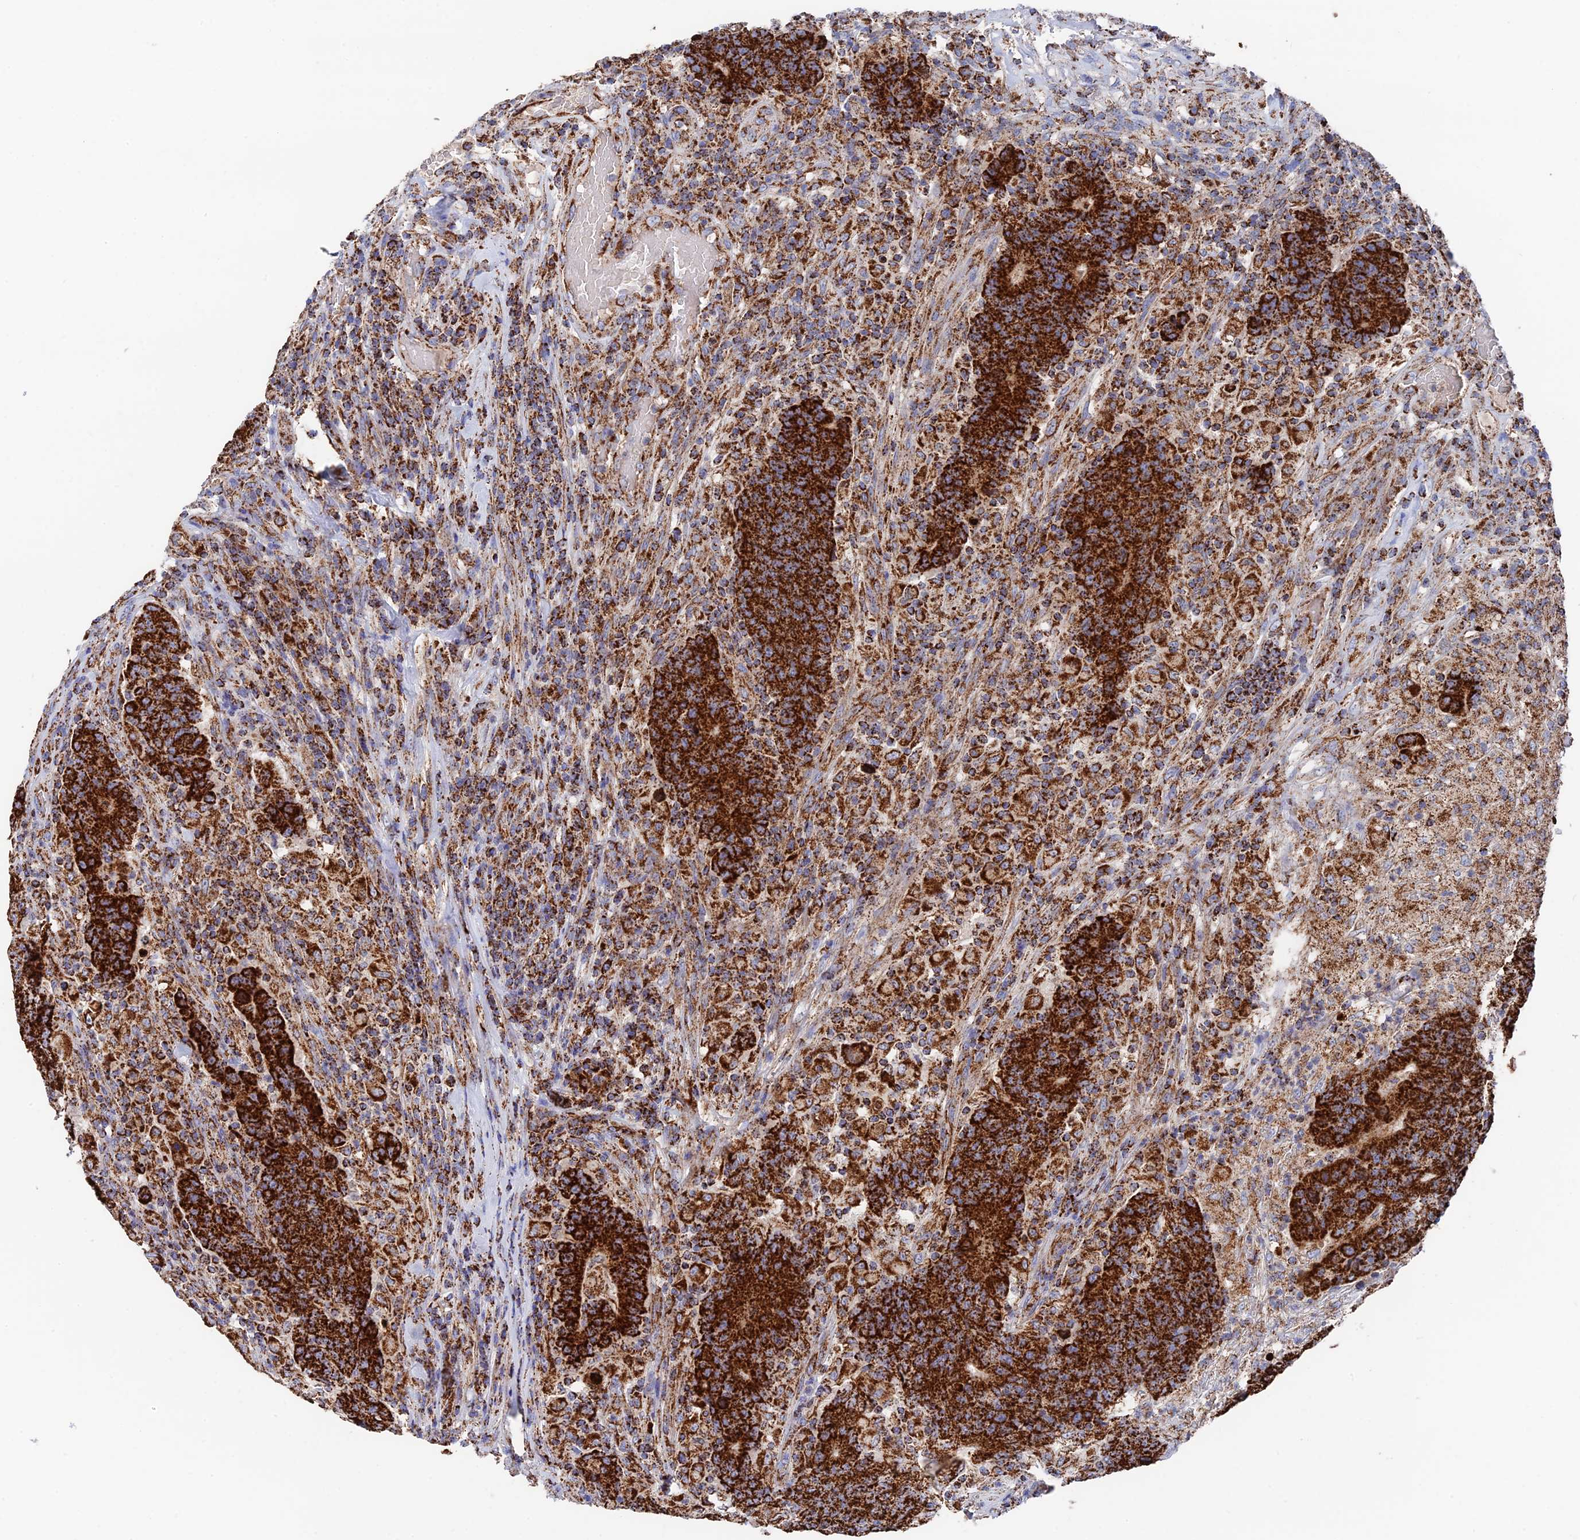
{"staining": {"intensity": "strong", "quantity": ">75%", "location": "cytoplasmic/membranous"}, "tissue": "colorectal cancer", "cell_type": "Tumor cells", "image_type": "cancer", "snomed": [{"axis": "morphology", "description": "Adenocarcinoma, NOS"}, {"axis": "topography", "description": "Colon"}], "caption": "Protein analysis of colorectal cancer (adenocarcinoma) tissue exhibits strong cytoplasmic/membranous staining in about >75% of tumor cells.", "gene": "HAUS8", "patient": {"sex": "female", "age": 75}}